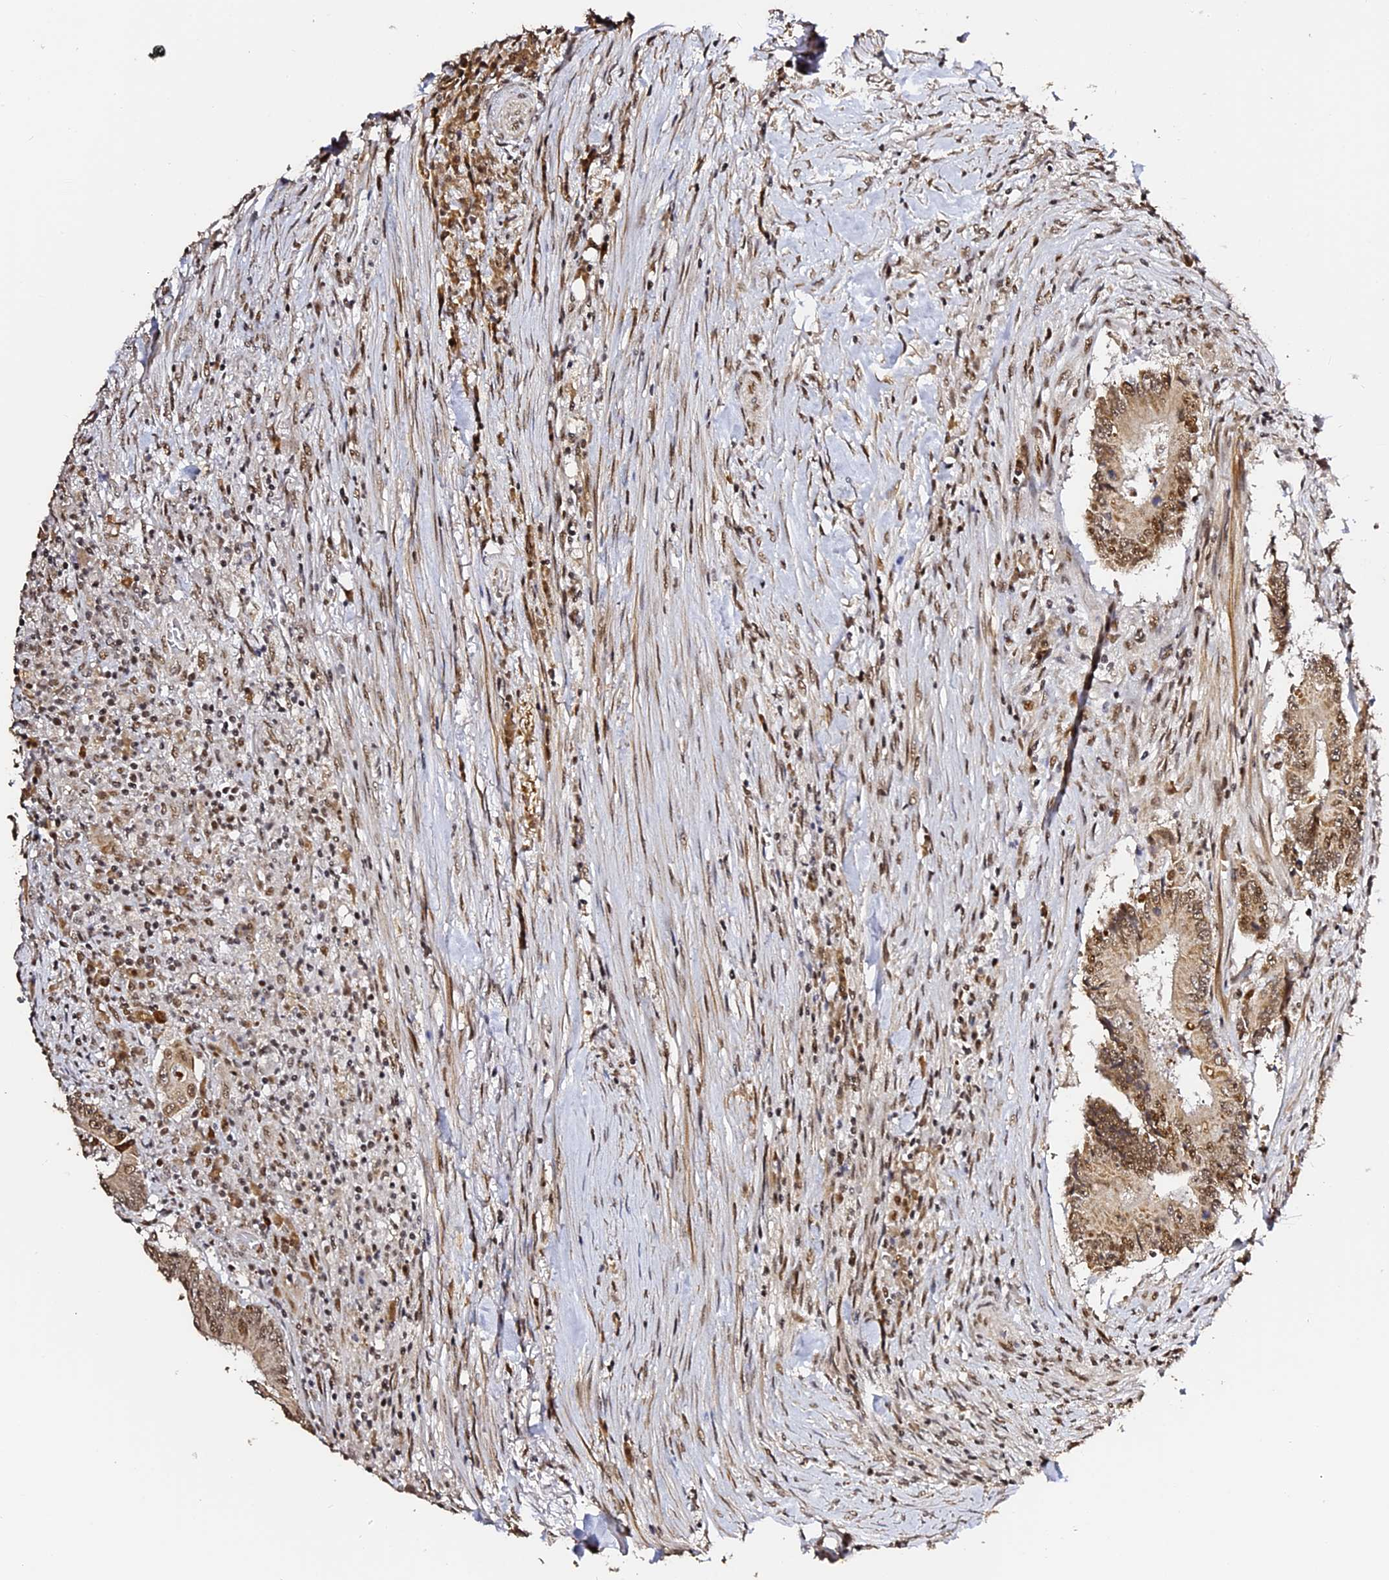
{"staining": {"intensity": "moderate", "quantity": ">75%", "location": "cytoplasmic/membranous,nuclear"}, "tissue": "colorectal cancer", "cell_type": "Tumor cells", "image_type": "cancer", "snomed": [{"axis": "morphology", "description": "Adenocarcinoma, NOS"}, {"axis": "topography", "description": "Colon"}], "caption": "Immunohistochemical staining of colorectal adenocarcinoma exhibits medium levels of moderate cytoplasmic/membranous and nuclear expression in about >75% of tumor cells.", "gene": "MCRS1", "patient": {"sex": "male", "age": 83}}